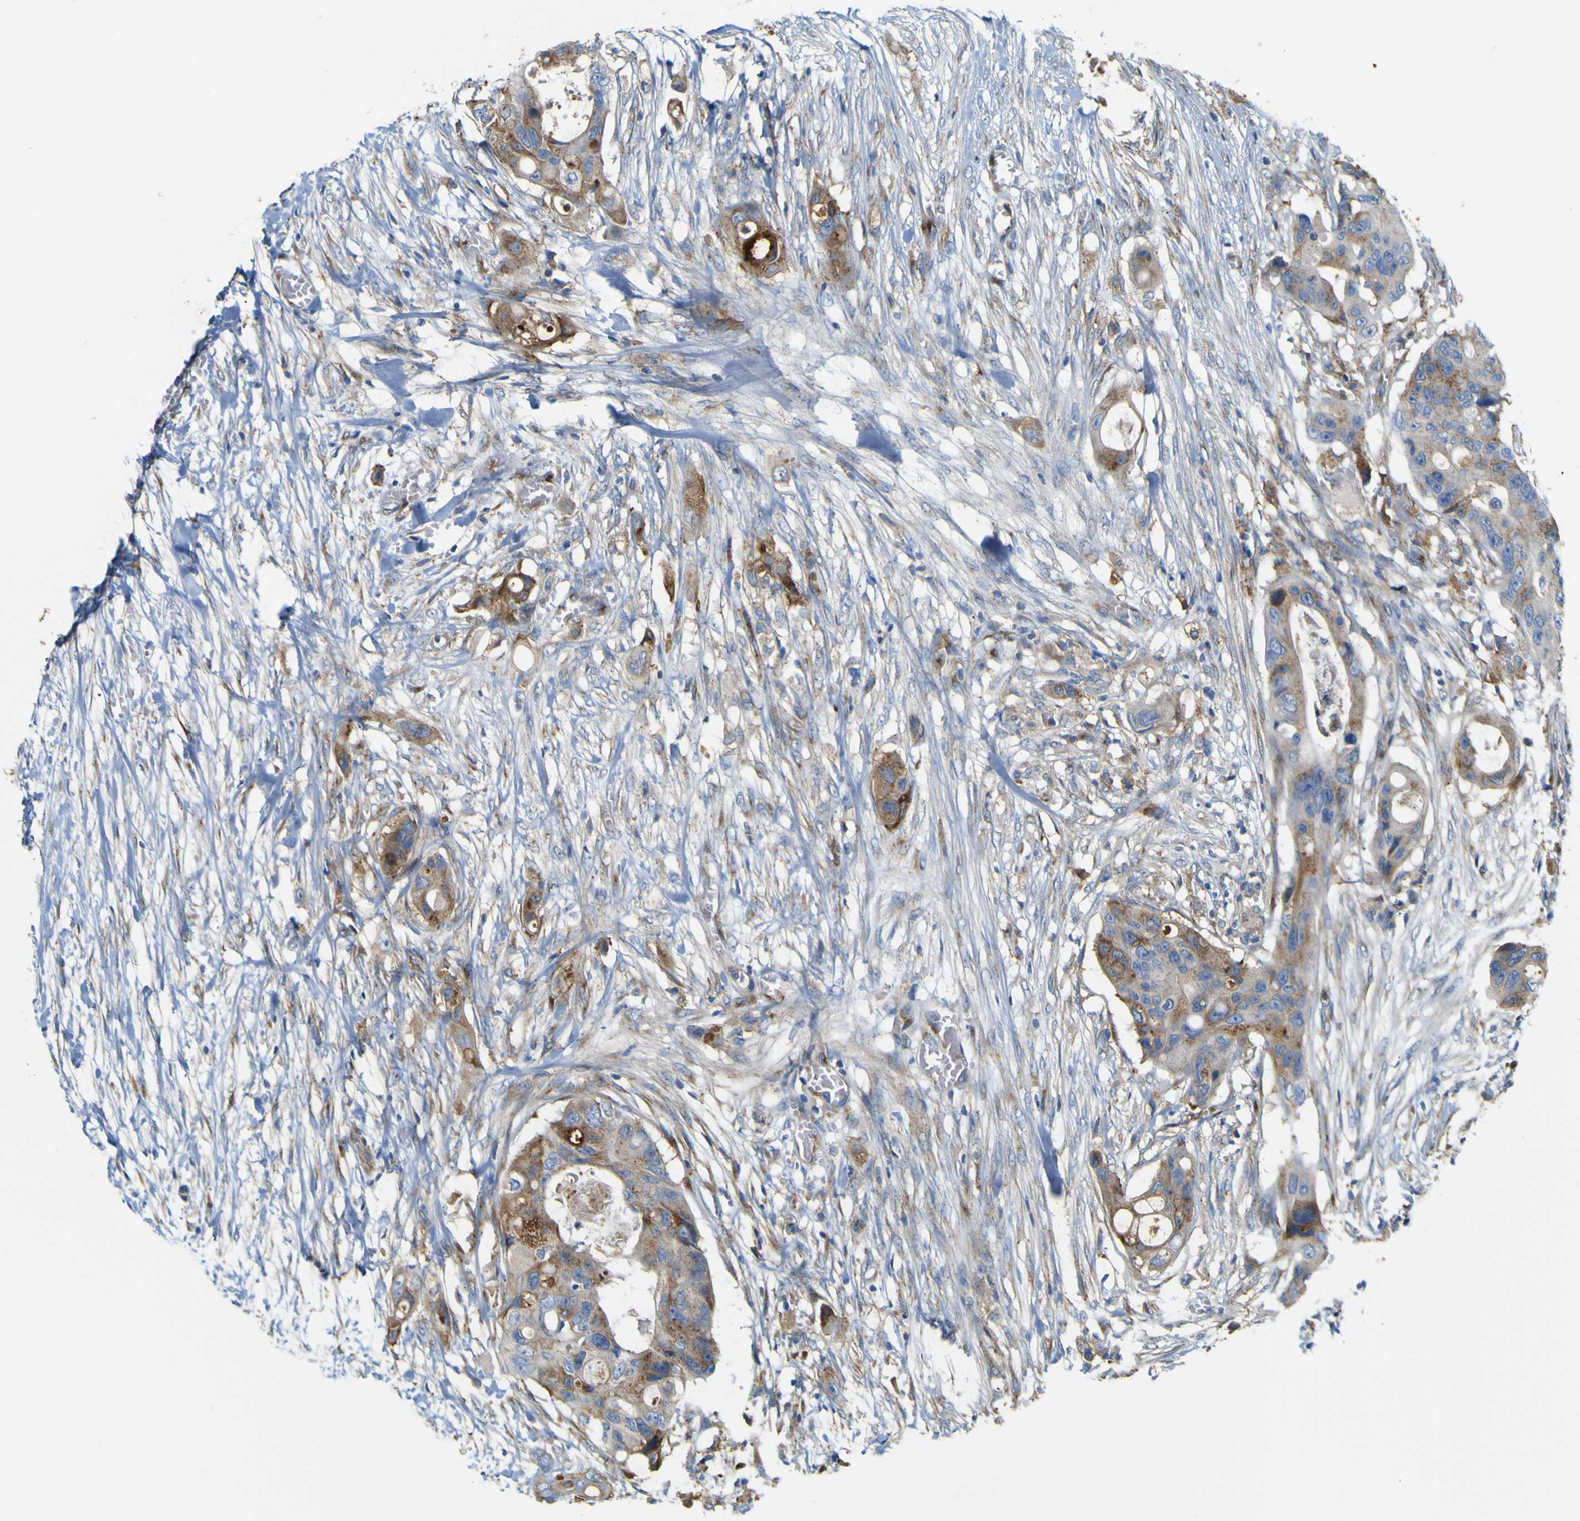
{"staining": {"intensity": "moderate", "quantity": ">75%", "location": "cytoplasmic/membranous"}, "tissue": "colorectal cancer", "cell_type": "Tumor cells", "image_type": "cancer", "snomed": [{"axis": "morphology", "description": "Adenocarcinoma, NOS"}, {"axis": "topography", "description": "Colon"}], "caption": "The immunohistochemical stain labels moderate cytoplasmic/membranous expression in tumor cells of colorectal cancer (adenocarcinoma) tissue.", "gene": "IGF2R", "patient": {"sex": "female", "age": 57}}